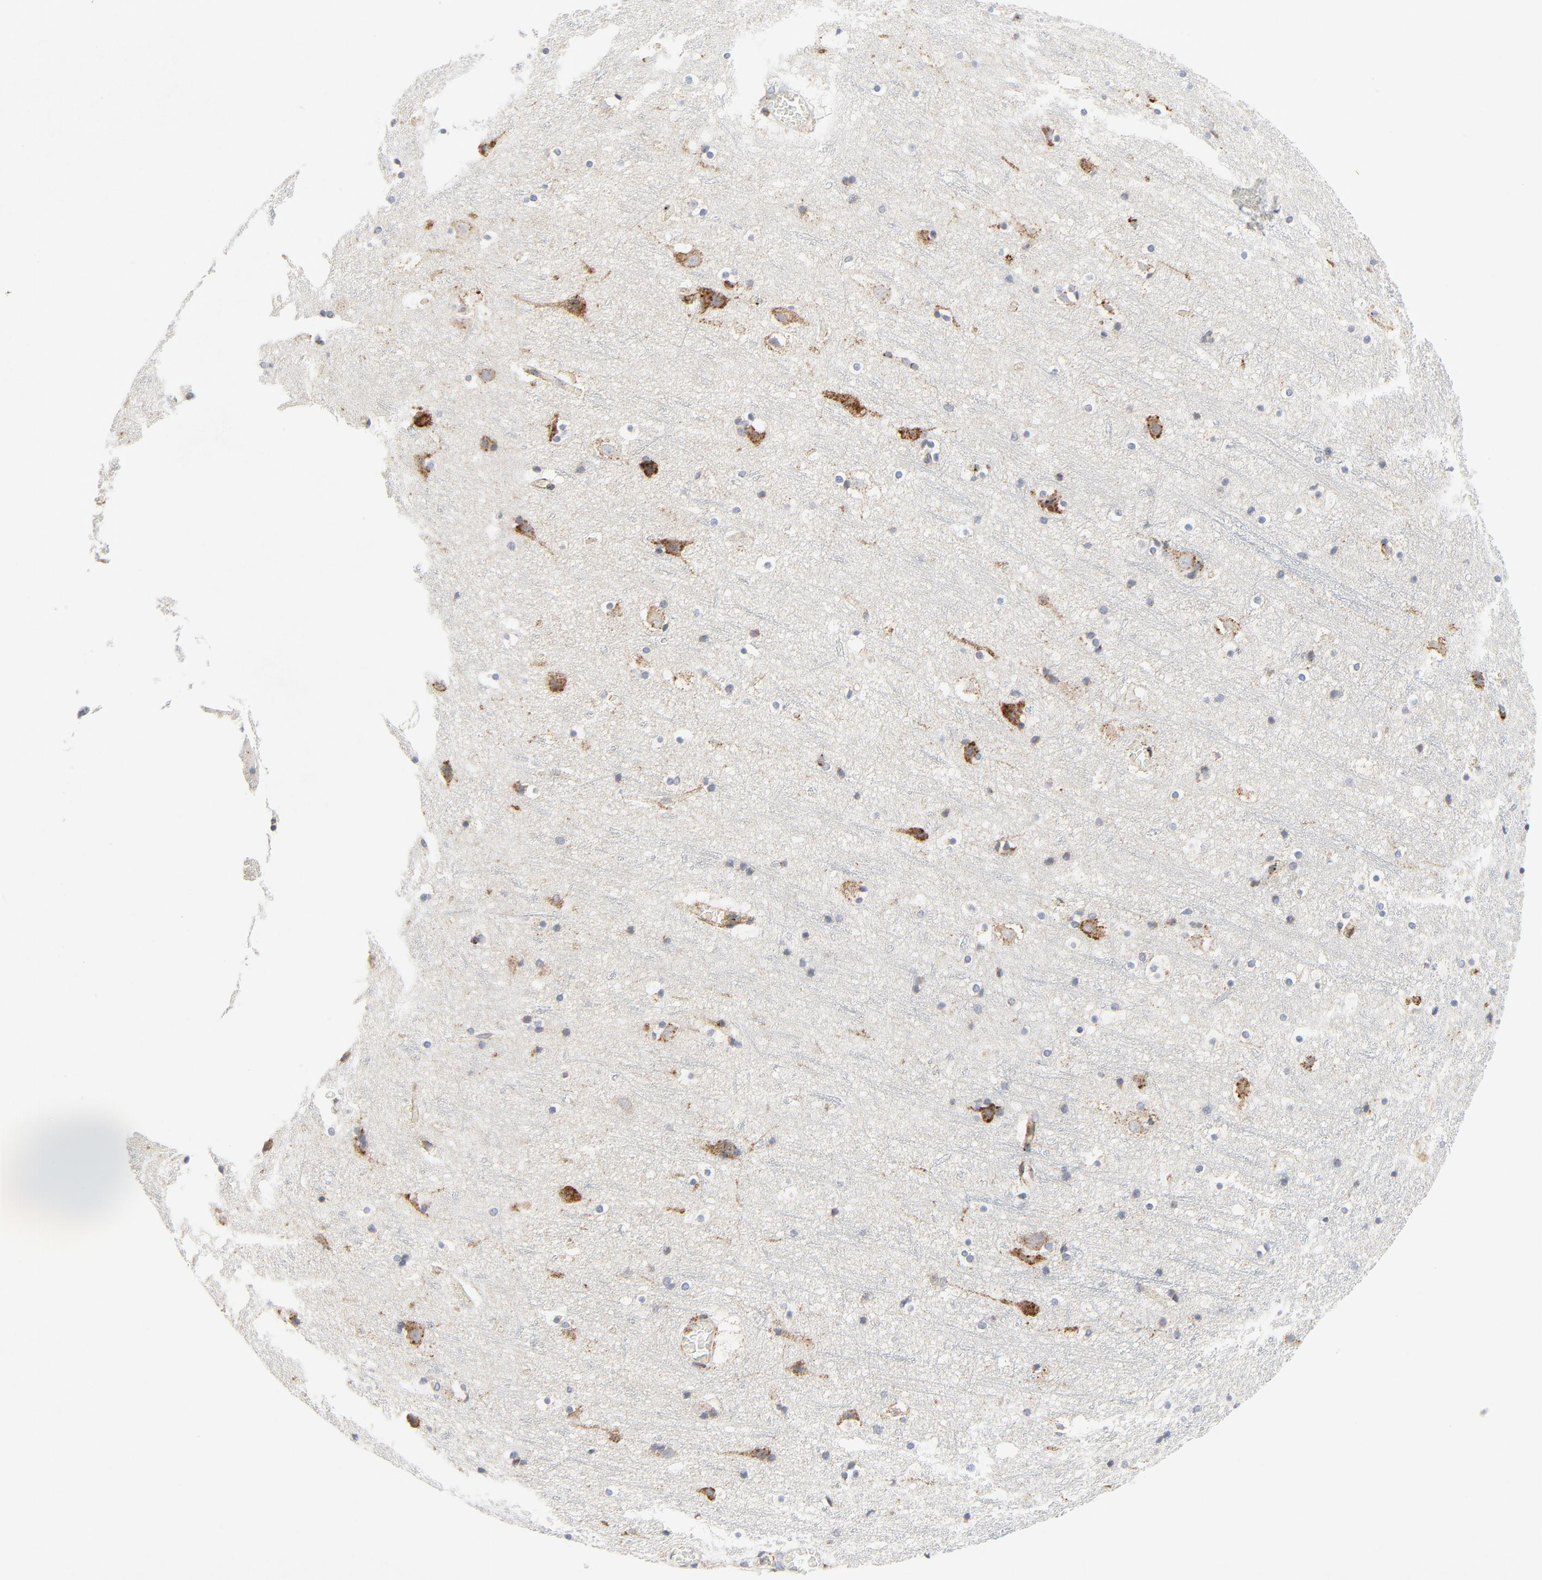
{"staining": {"intensity": "weak", "quantity": "<25%", "location": "cytoplasmic/membranous"}, "tissue": "cerebral cortex", "cell_type": "Endothelial cells", "image_type": "normal", "snomed": [{"axis": "morphology", "description": "Normal tissue, NOS"}, {"axis": "topography", "description": "Cerebral cortex"}], "caption": "This image is of normal cerebral cortex stained with IHC to label a protein in brown with the nuclei are counter-stained blue. There is no staining in endothelial cells. The staining is performed using DAB (3,3'-diaminobenzidine) brown chromogen with nuclei counter-stained in using hematoxylin.", "gene": "LRP6", "patient": {"sex": "male", "age": 45}}